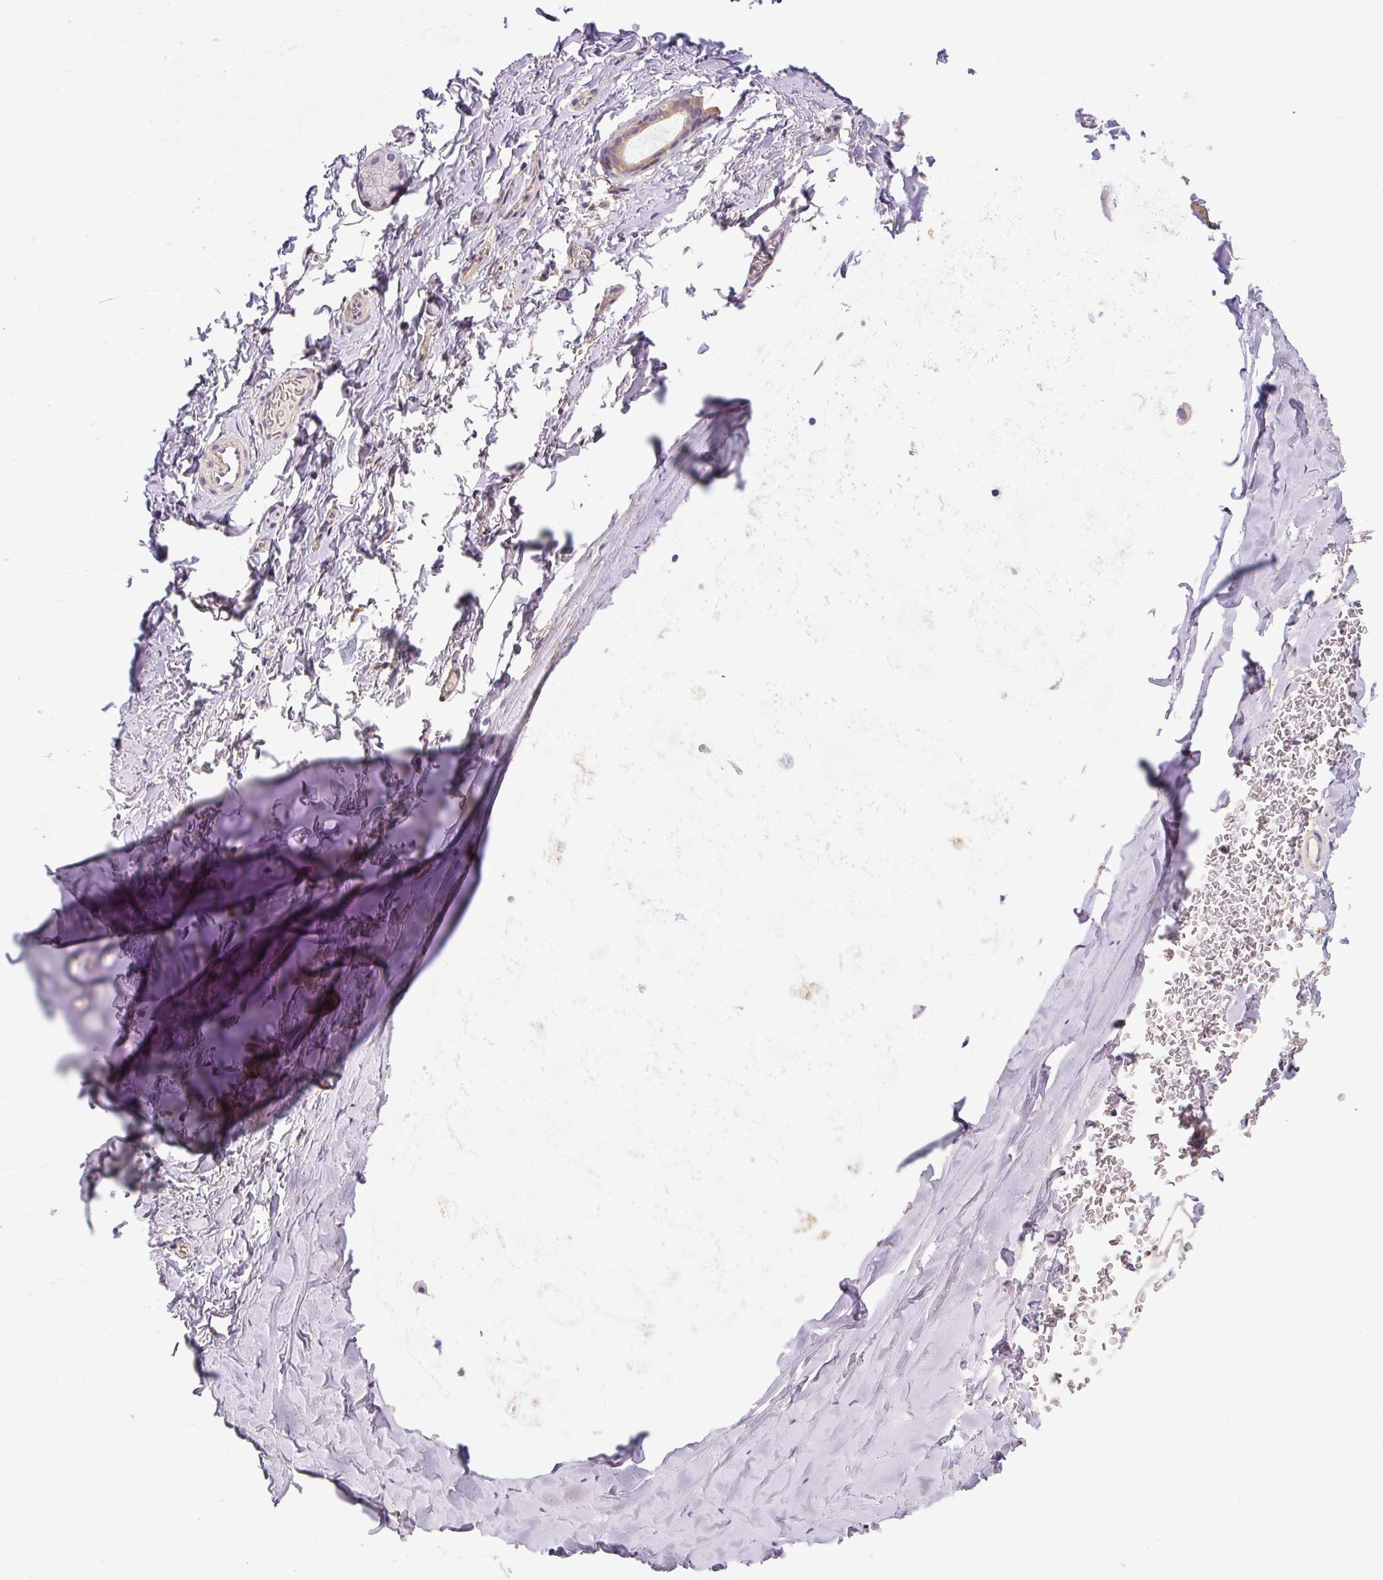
{"staining": {"intensity": "negative", "quantity": "none", "location": "none"}, "tissue": "adipose tissue", "cell_type": "Adipocytes", "image_type": "normal", "snomed": [{"axis": "morphology", "description": "Normal tissue, NOS"}, {"axis": "topography", "description": "Cartilage tissue"}, {"axis": "topography", "description": "Bronchus"}, {"axis": "topography", "description": "Peripheral nerve tissue"}], "caption": "Adipocytes show no significant protein expression in normal adipose tissue. (DAB (3,3'-diaminobenzidine) immunohistochemistry, high magnification).", "gene": "RNF170", "patient": {"sex": "male", "age": 67}}